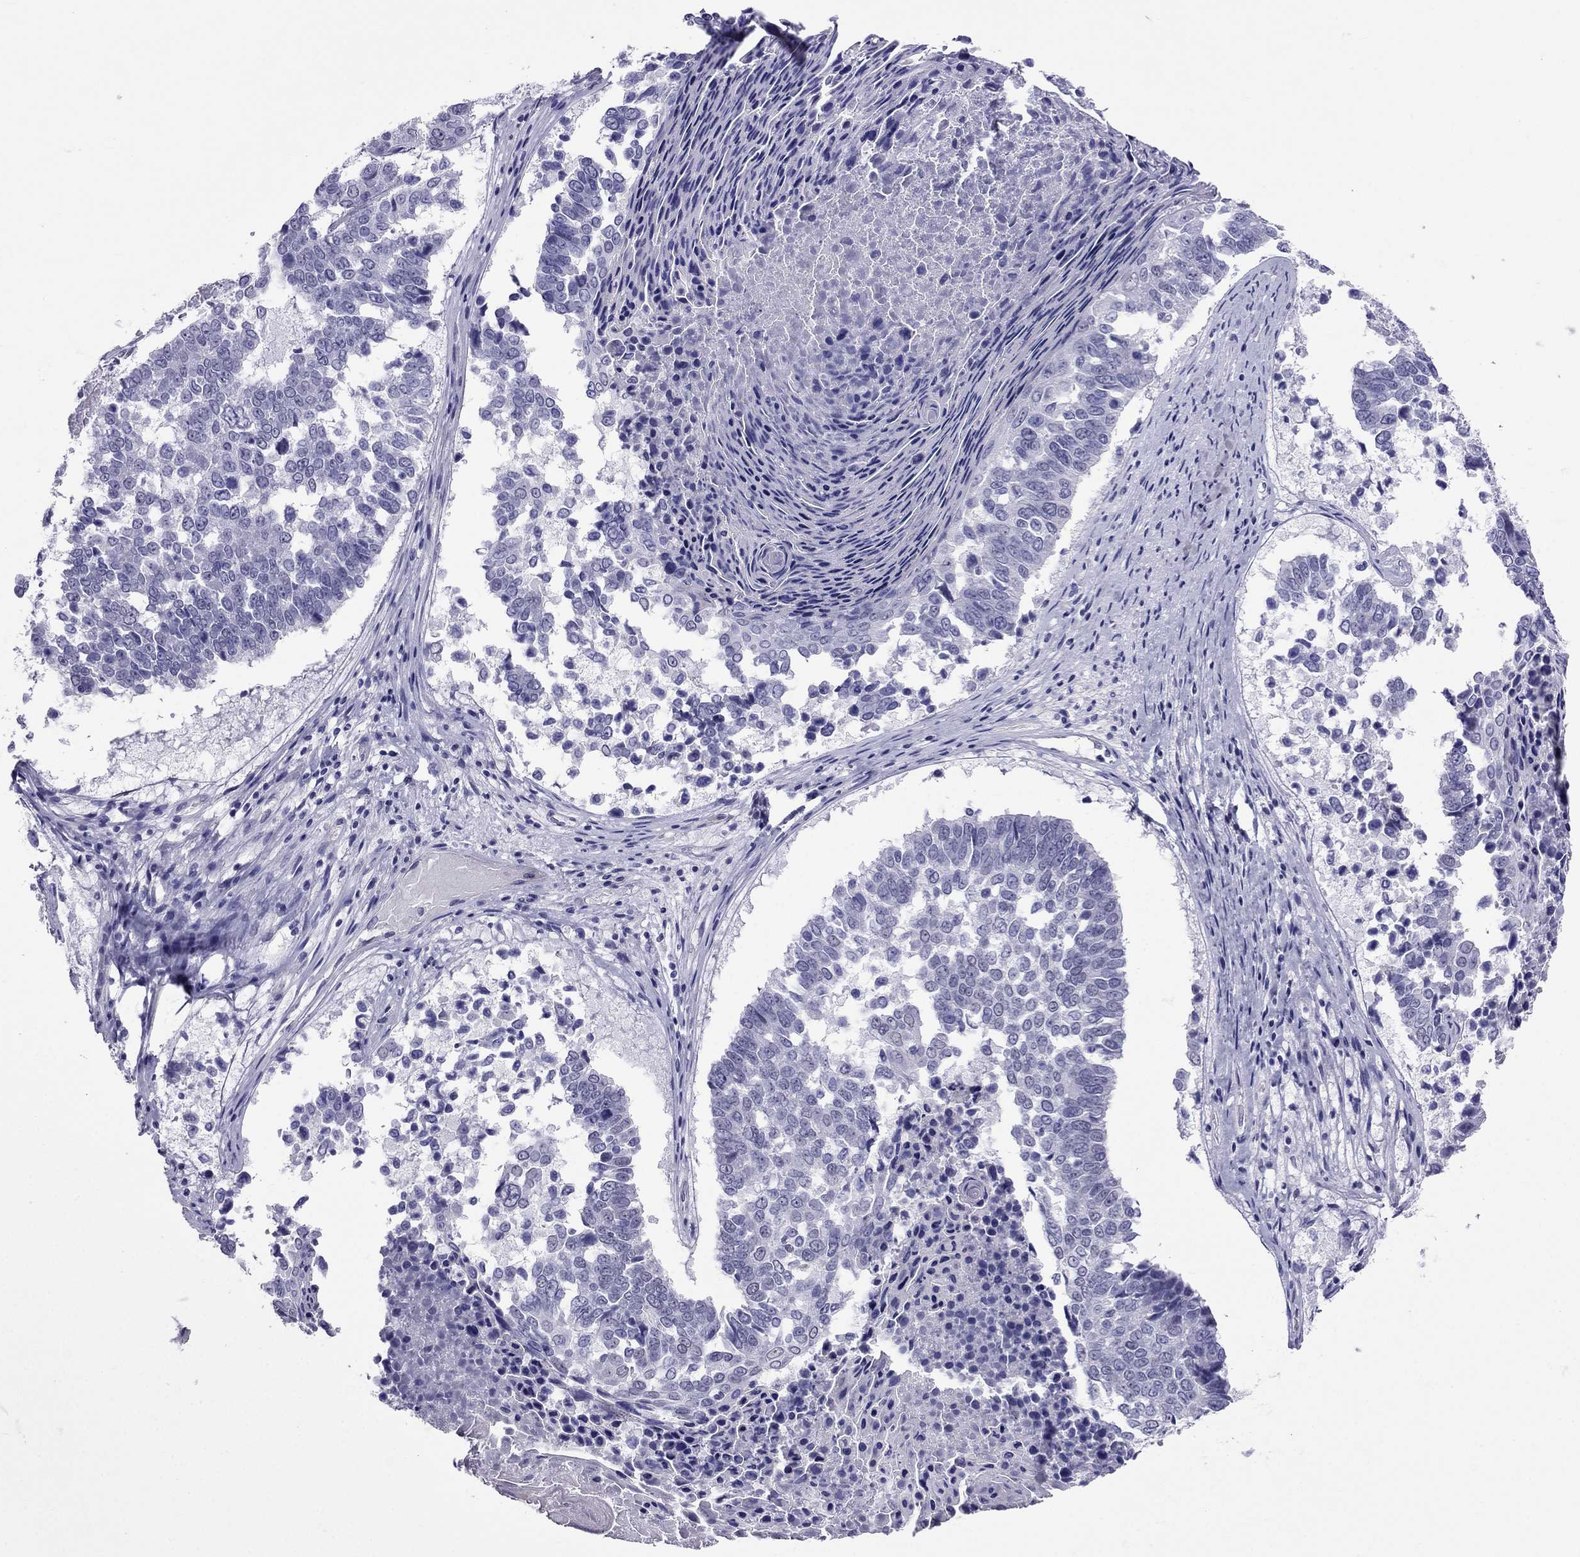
{"staining": {"intensity": "negative", "quantity": "none", "location": "none"}, "tissue": "lung cancer", "cell_type": "Tumor cells", "image_type": "cancer", "snomed": [{"axis": "morphology", "description": "Squamous cell carcinoma, NOS"}, {"axis": "topography", "description": "Lung"}], "caption": "Human lung cancer stained for a protein using IHC reveals no expression in tumor cells.", "gene": "CROCC2", "patient": {"sex": "male", "age": 73}}